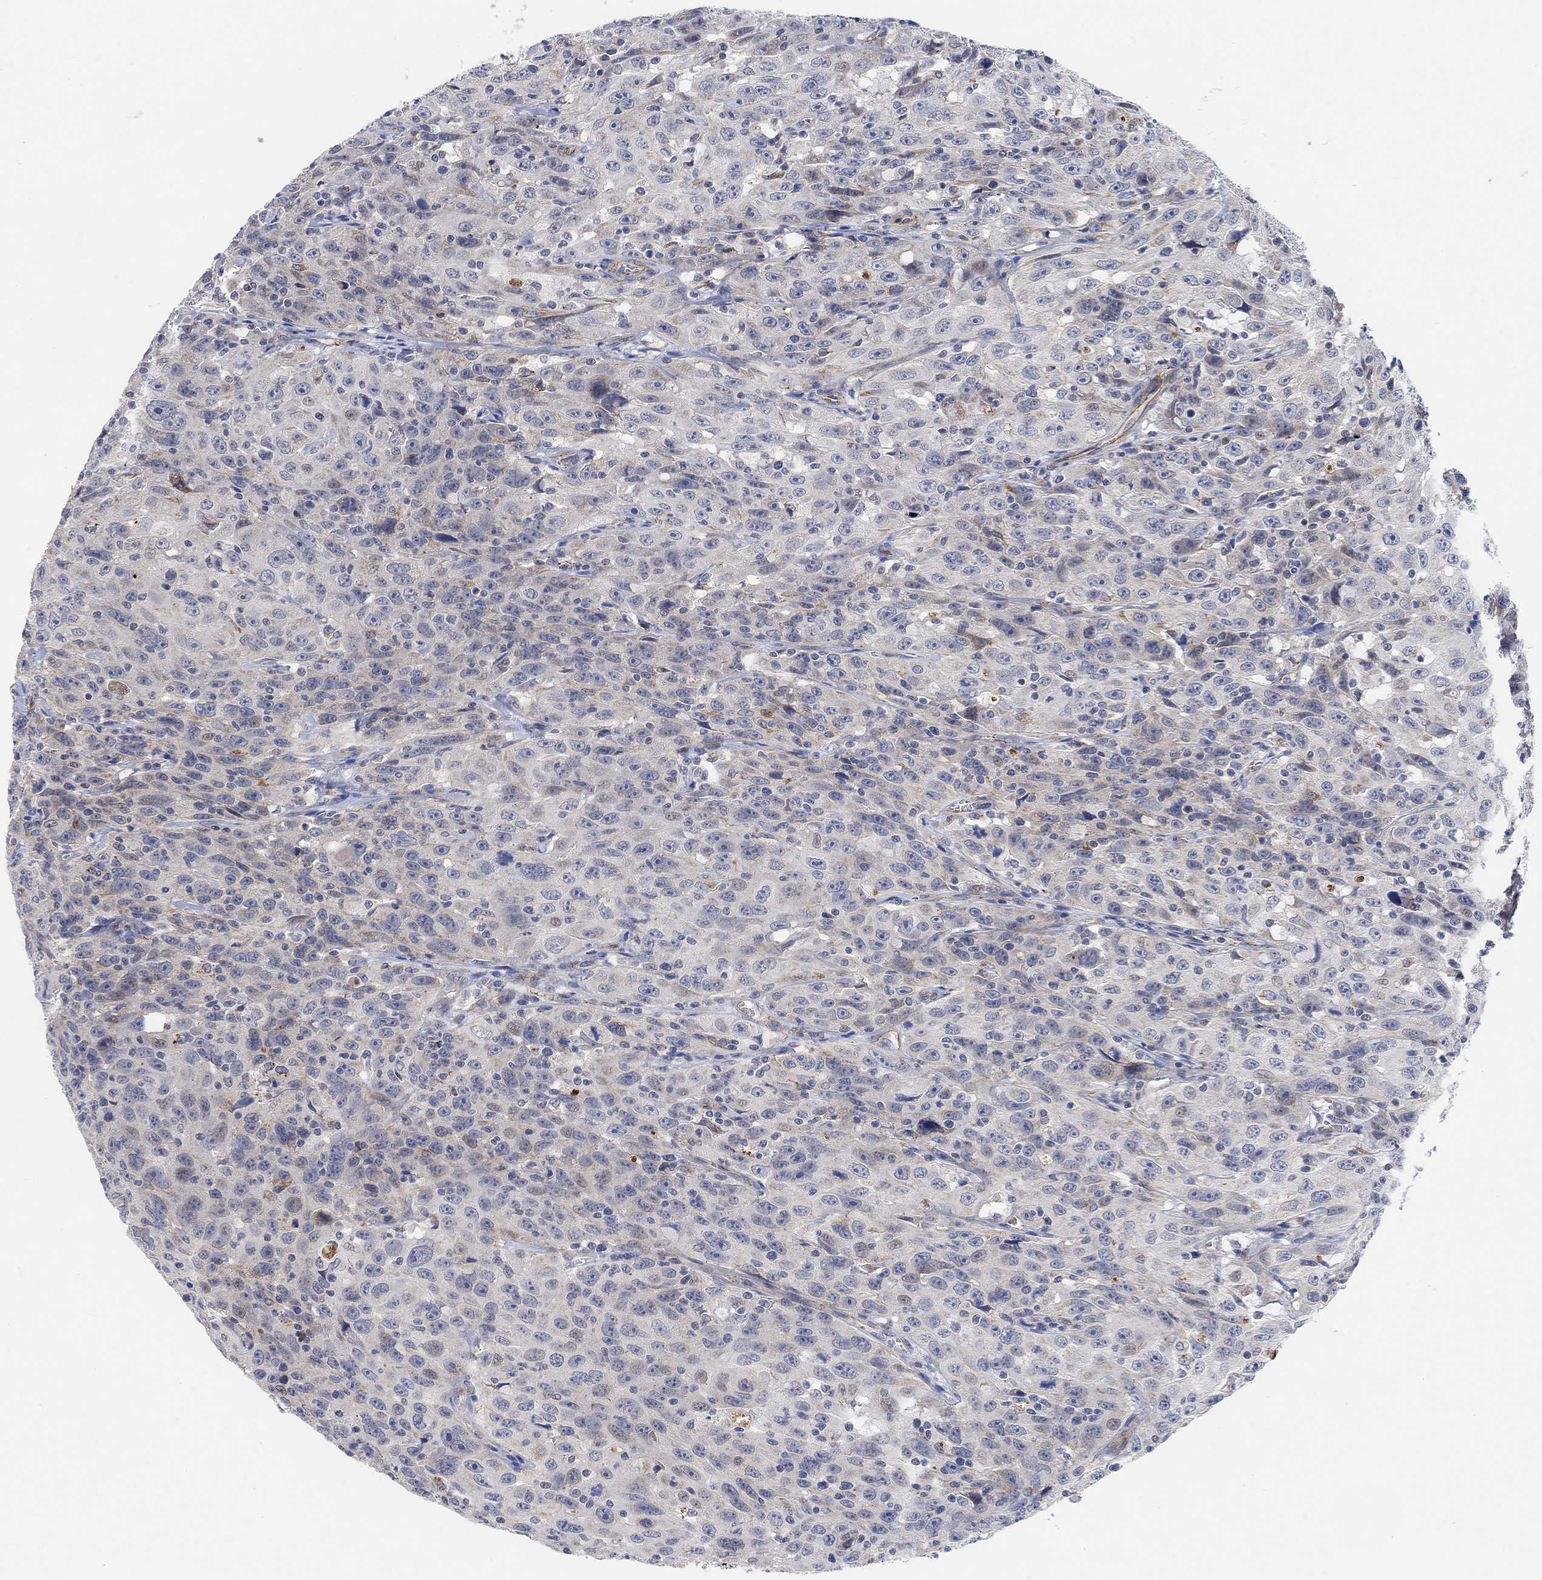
{"staining": {"intensity": "negative", "quantity": "none", "location": "none"}, "tissue": "urothelial cancer", "cell_type": "Tumor cells", "image_type": "cancer", "snomed": [{"axis": "morphology", "description": "Urothelial carcinoma, NOS"}, {"axis": "morphology", "description": "Urothelial carcinoma, High grade"}, {"axis": "topography", "description": "Urinary bladder"}], "caption": "Tumor cells are negative for brown protein staining in urothelial carcinoma (high-grade).", "gene": "HCRTR1", "patient": {"sex": "female", "age": 73}}